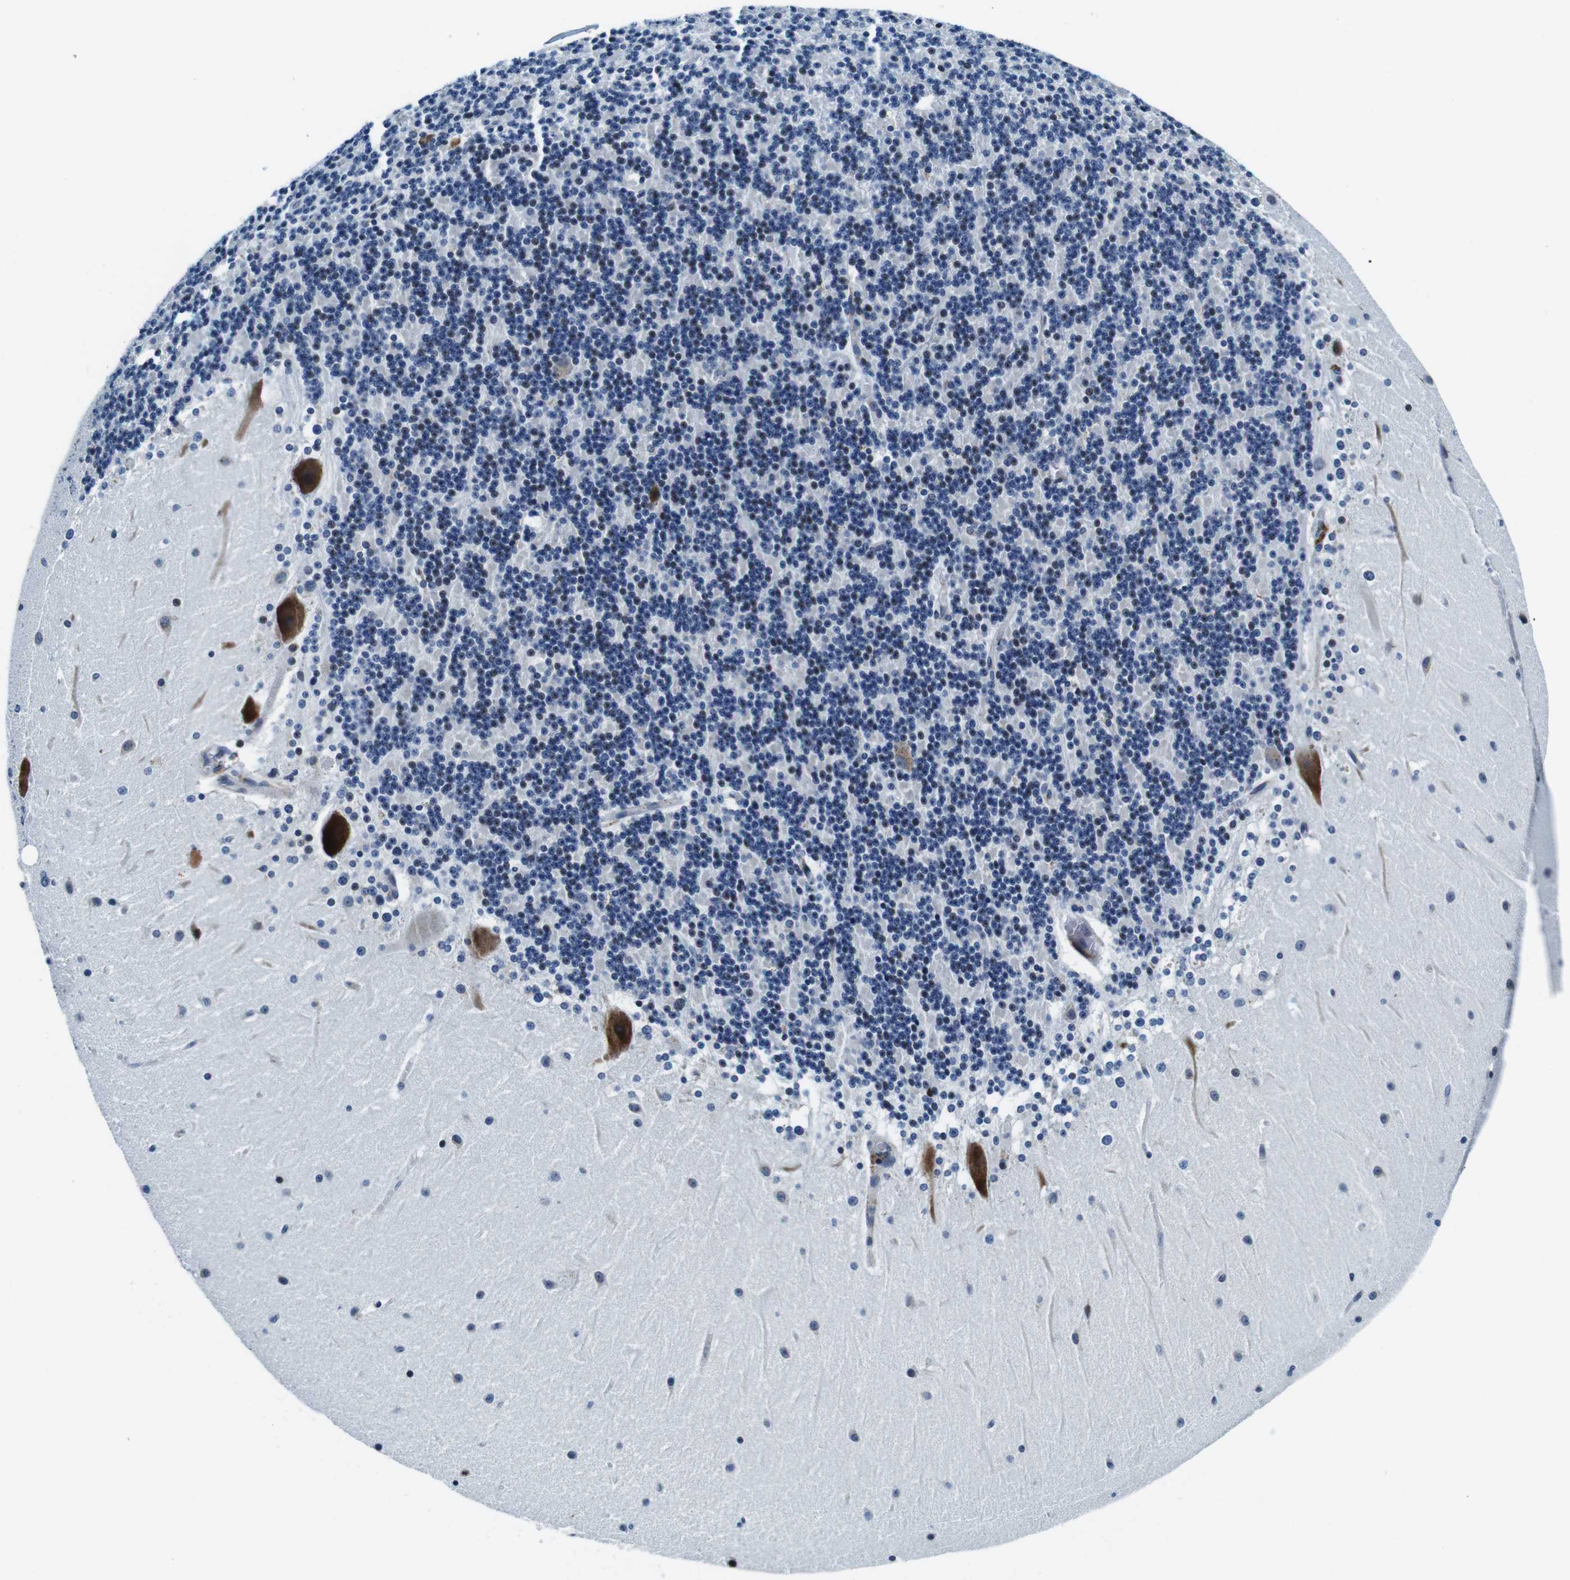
{"staining": {"intensity": "weak", "quantity": "25%-75%", "location": "nuclear"}, "tissue": "cerebellum", "cell_type": "Cells in granular layer", "image_type": "normal", "snomed": [{"axis": "morphology", "description": "Normal tissue, NOS"}, {"axis": "topography", "description": "Cerebellum"}], "caption": "This histopathology image displays unremarkable cerebellum stained with immunohistochemistry to label a protein in brown. The nuclear of cells in granular layer show weak positivity for the protein. Nuclei are counter-stained blue.", "gene": "FAR2", "patient": {"sex": "female", "age": 19}}